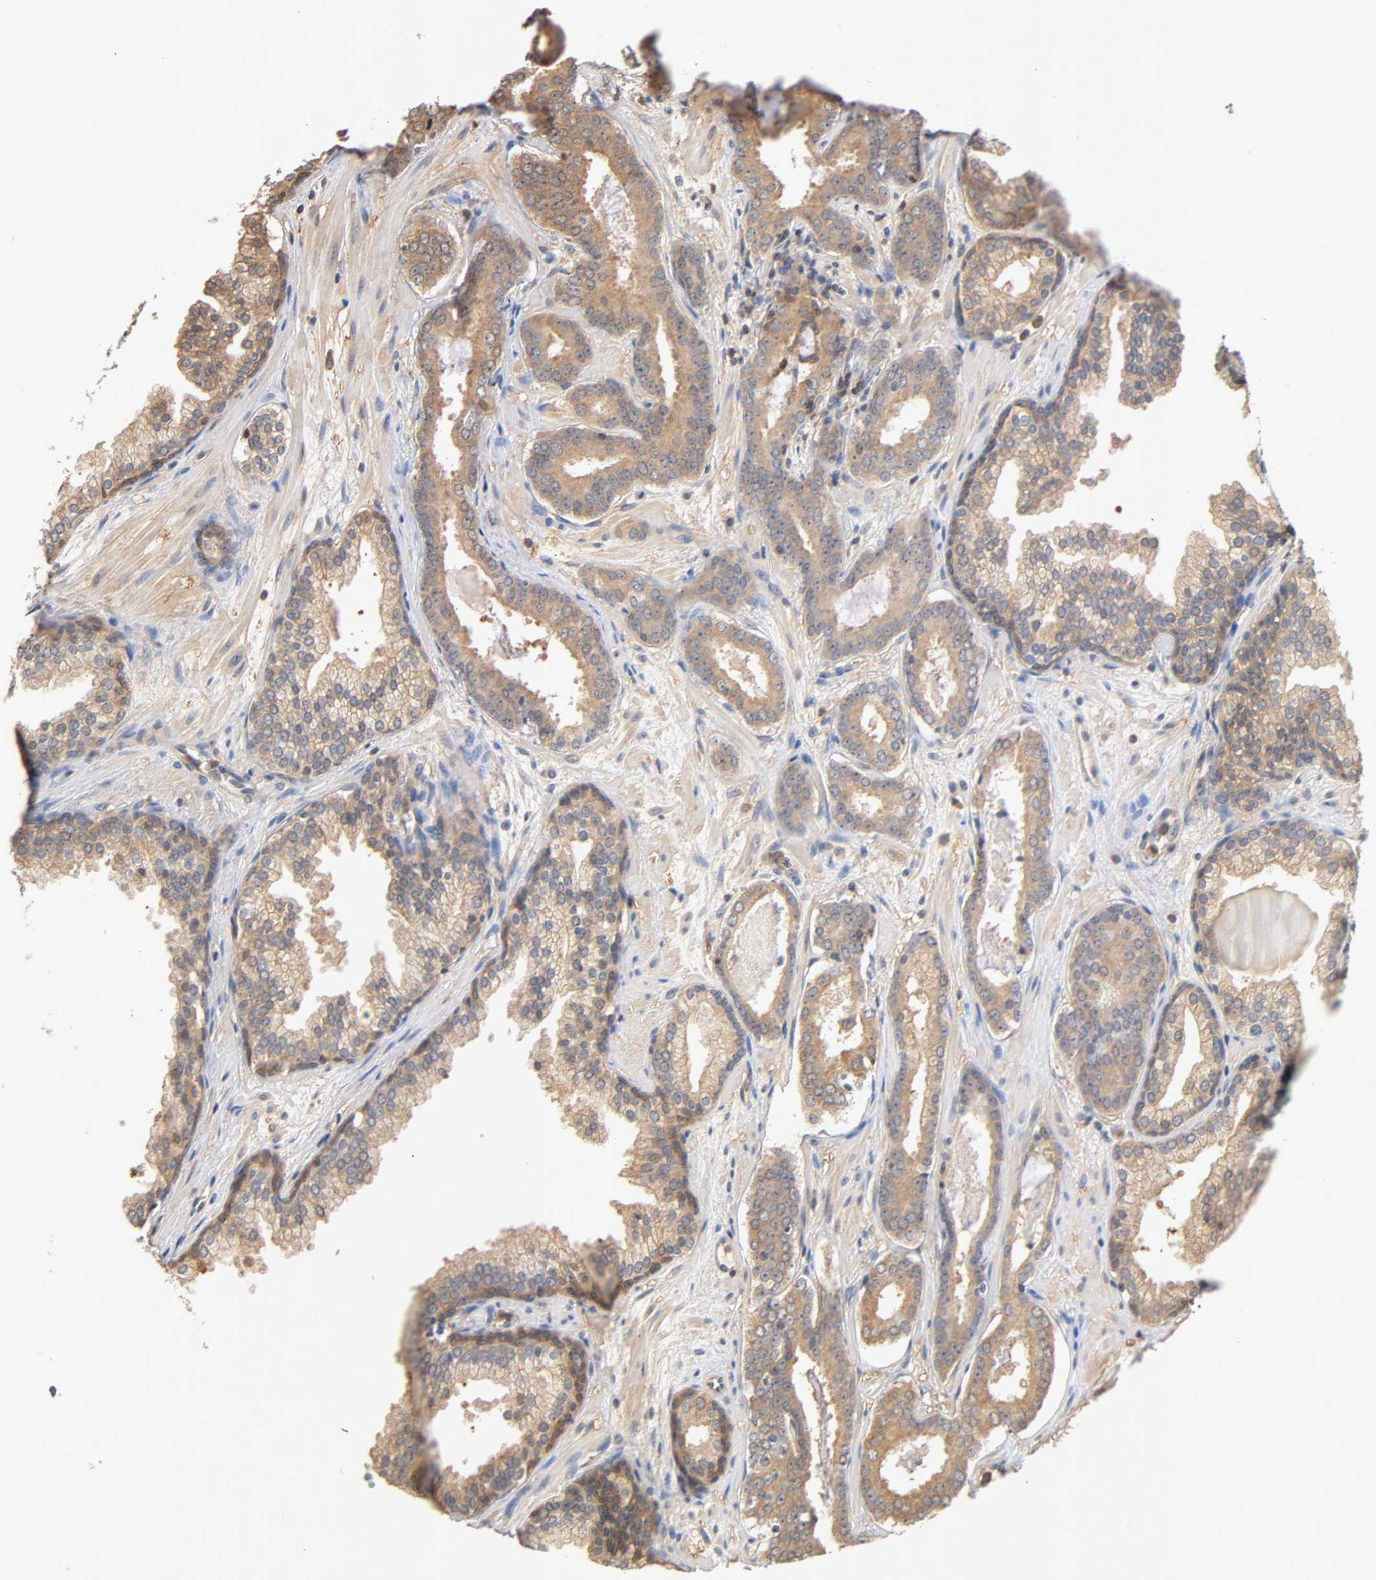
{"staining": {"intensity": "weak", "quantity": ">75%", "location": "cytoplasmic/membranous"}, "tissue": "prostate cancer", "cell_type": "Tumor cells", "image_type": "cancer", "snomed": [{"axis": "morphology", "description": "Adenocarcinoma, Low grade"}, {"axis": "topography", "description": "Prostate"}], "caption": "DAB (3,3'-diaminobenzidine) immunohistochemical staining of prostate cancer exhibits weak cytoplasmic/membranous protein staining in approximately >75% of tumor cells.", "gene": "ALDOA", "patient": {"sex": "male", "age": 57}}